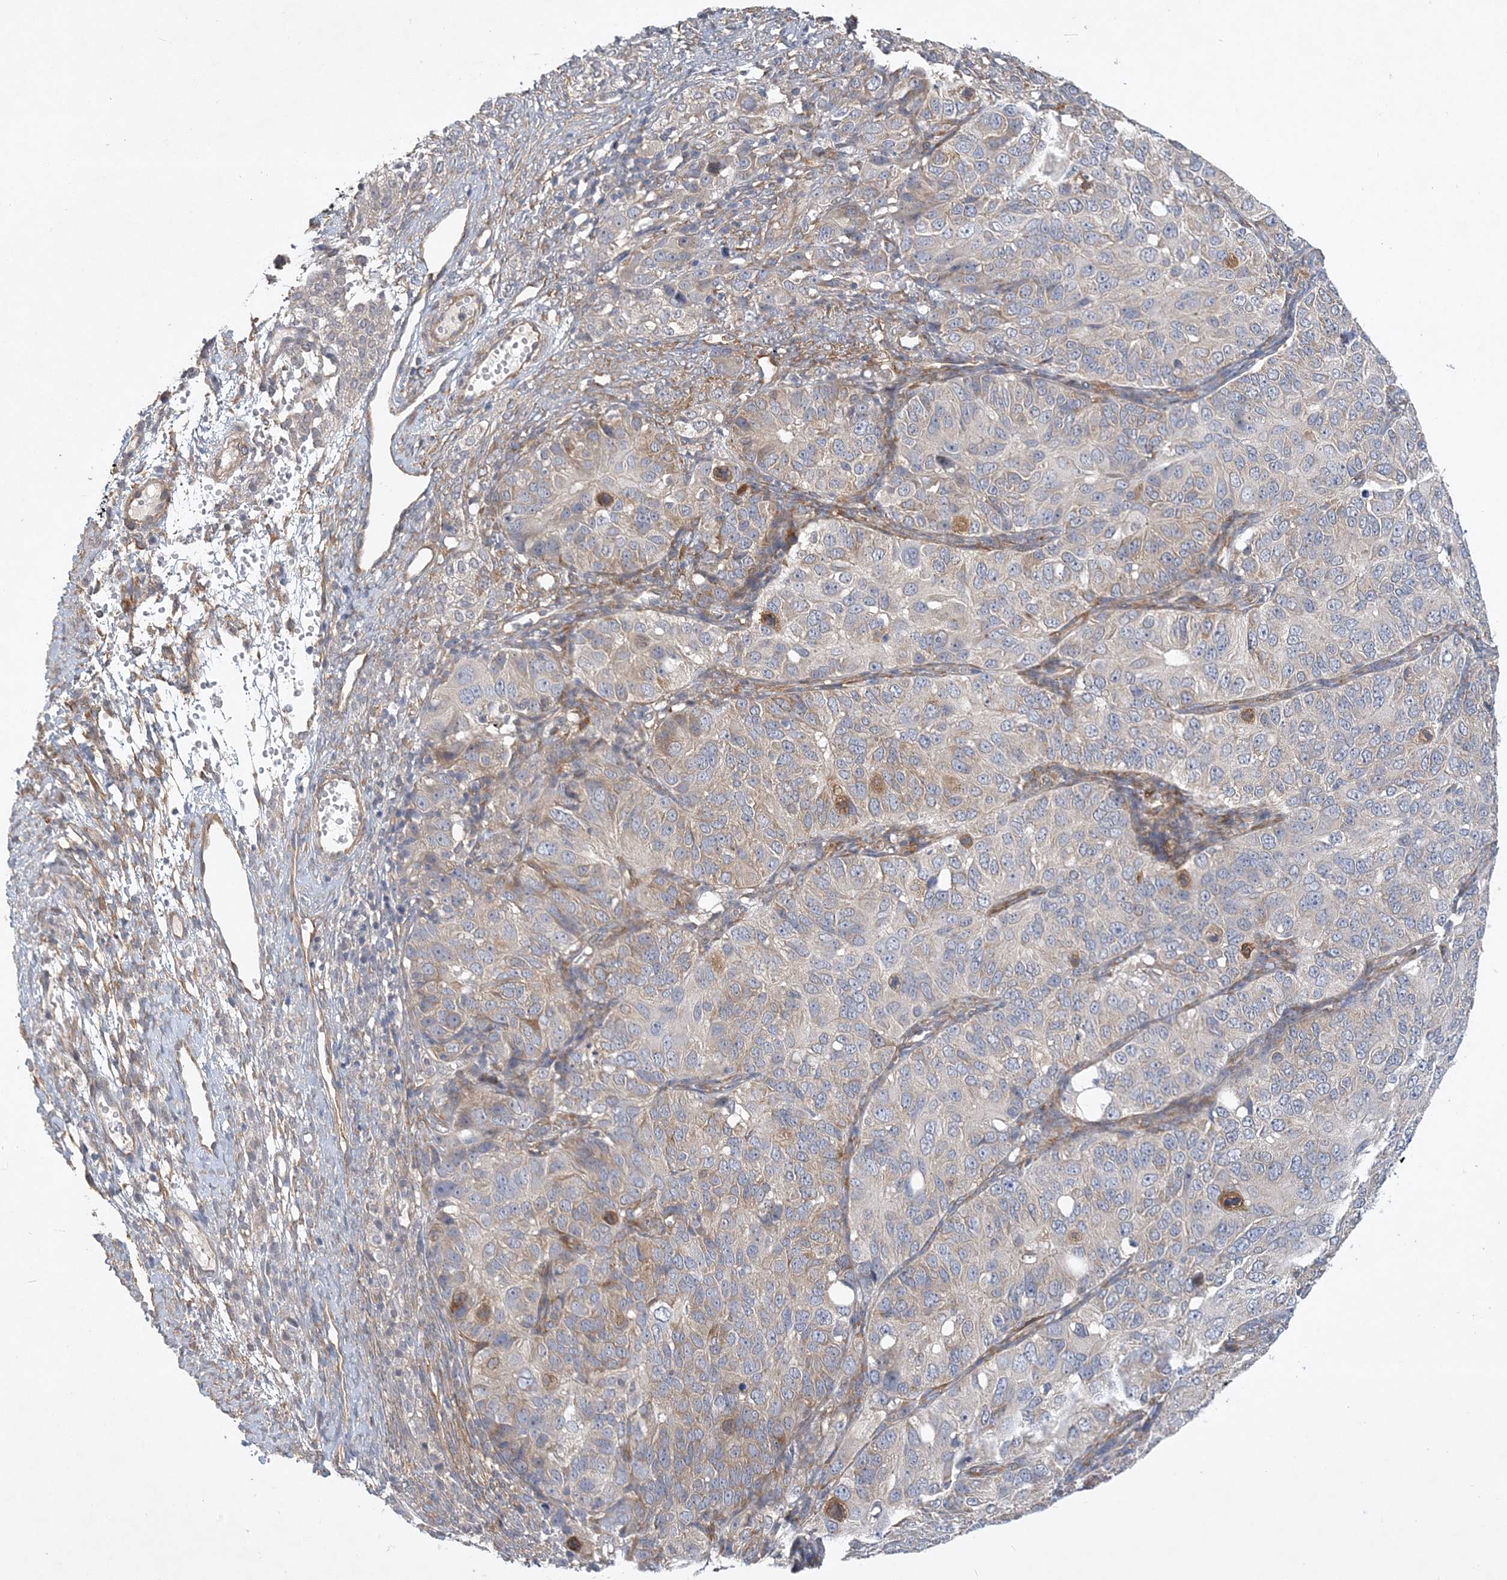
{"staining": {"intensity": "weak", "quantity": "<25%", "location": "cytoplasmic/membranous"}, "tissue": "ovarian cancer", "cell_type": "Tumor cells", "image_type": "cancer", "snomed": [{"axis": "morphology", "description": "Carcinoma, endometroid"}, {"axis": "topography", "description": "Ovary"}], "caption": "A photomicrograph of human ovarian endometroid carcinoma is negative for staining in tumor cells.", "gene": "MAP4K5", "patient": {"sex": "female", "age": 51}}